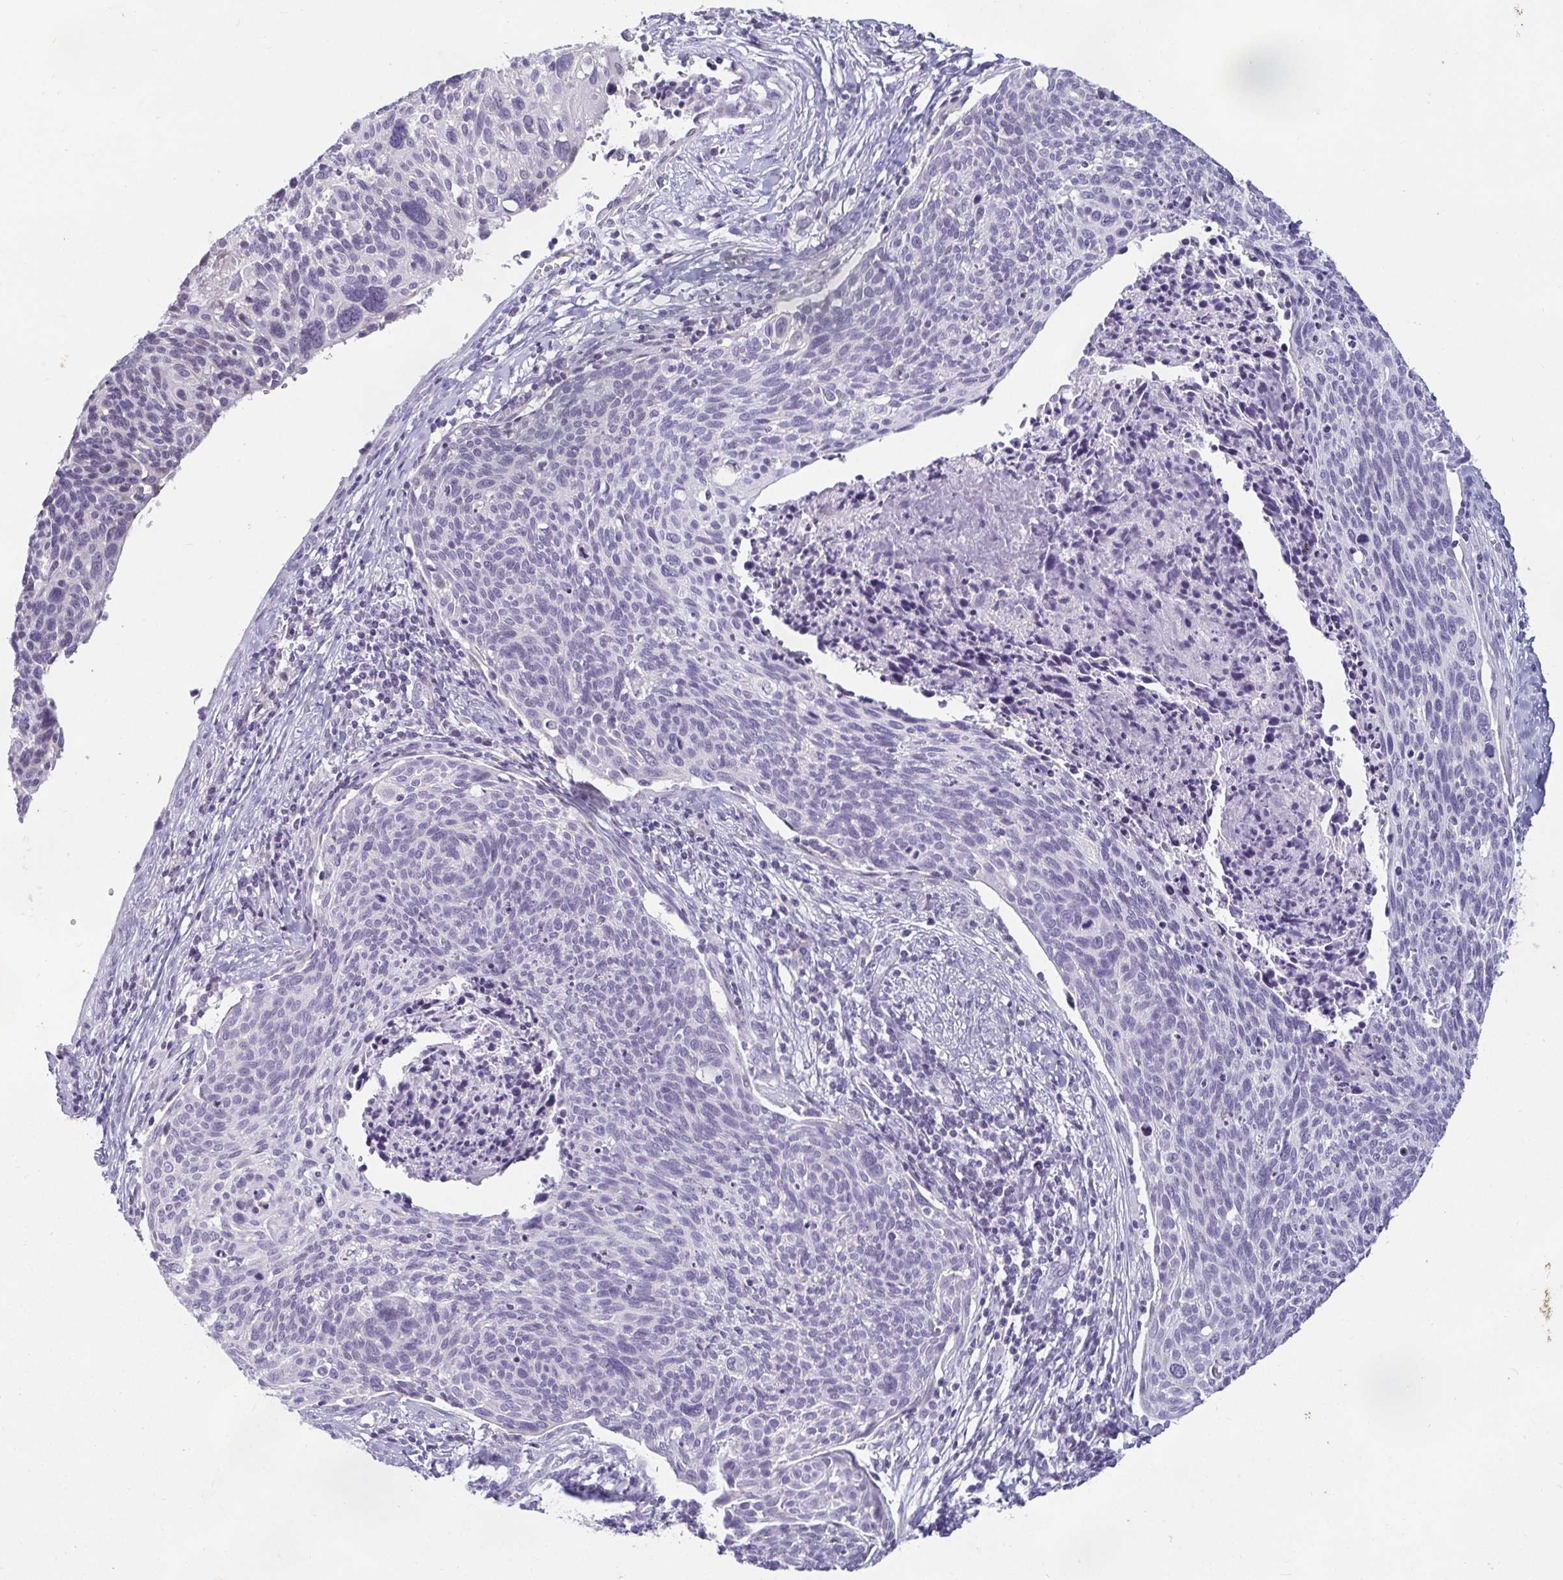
{"staining": {"intensity": "negative", "quantity": "none", "location": "none"}, "tissue": "cervical cancer", "cell_type": "Tumor cells", "image_type": "cancer", "snomed": [{"axis": "morphology", "description": "Squamous cell carcinoma, NOS"}, {"axis": "topography", "description": "Cervix"}], "caption": "Tumor cells are negative for brown protein staining in cervical squamous cell carcinoma. Brightfield microscopy of immunohistochemistry (IHC) stained with DAB (brown) and hematoxylin (blue), captured at high magnification.", "gene": "CR2", "patient": {"sex": "female", "age": 49}}